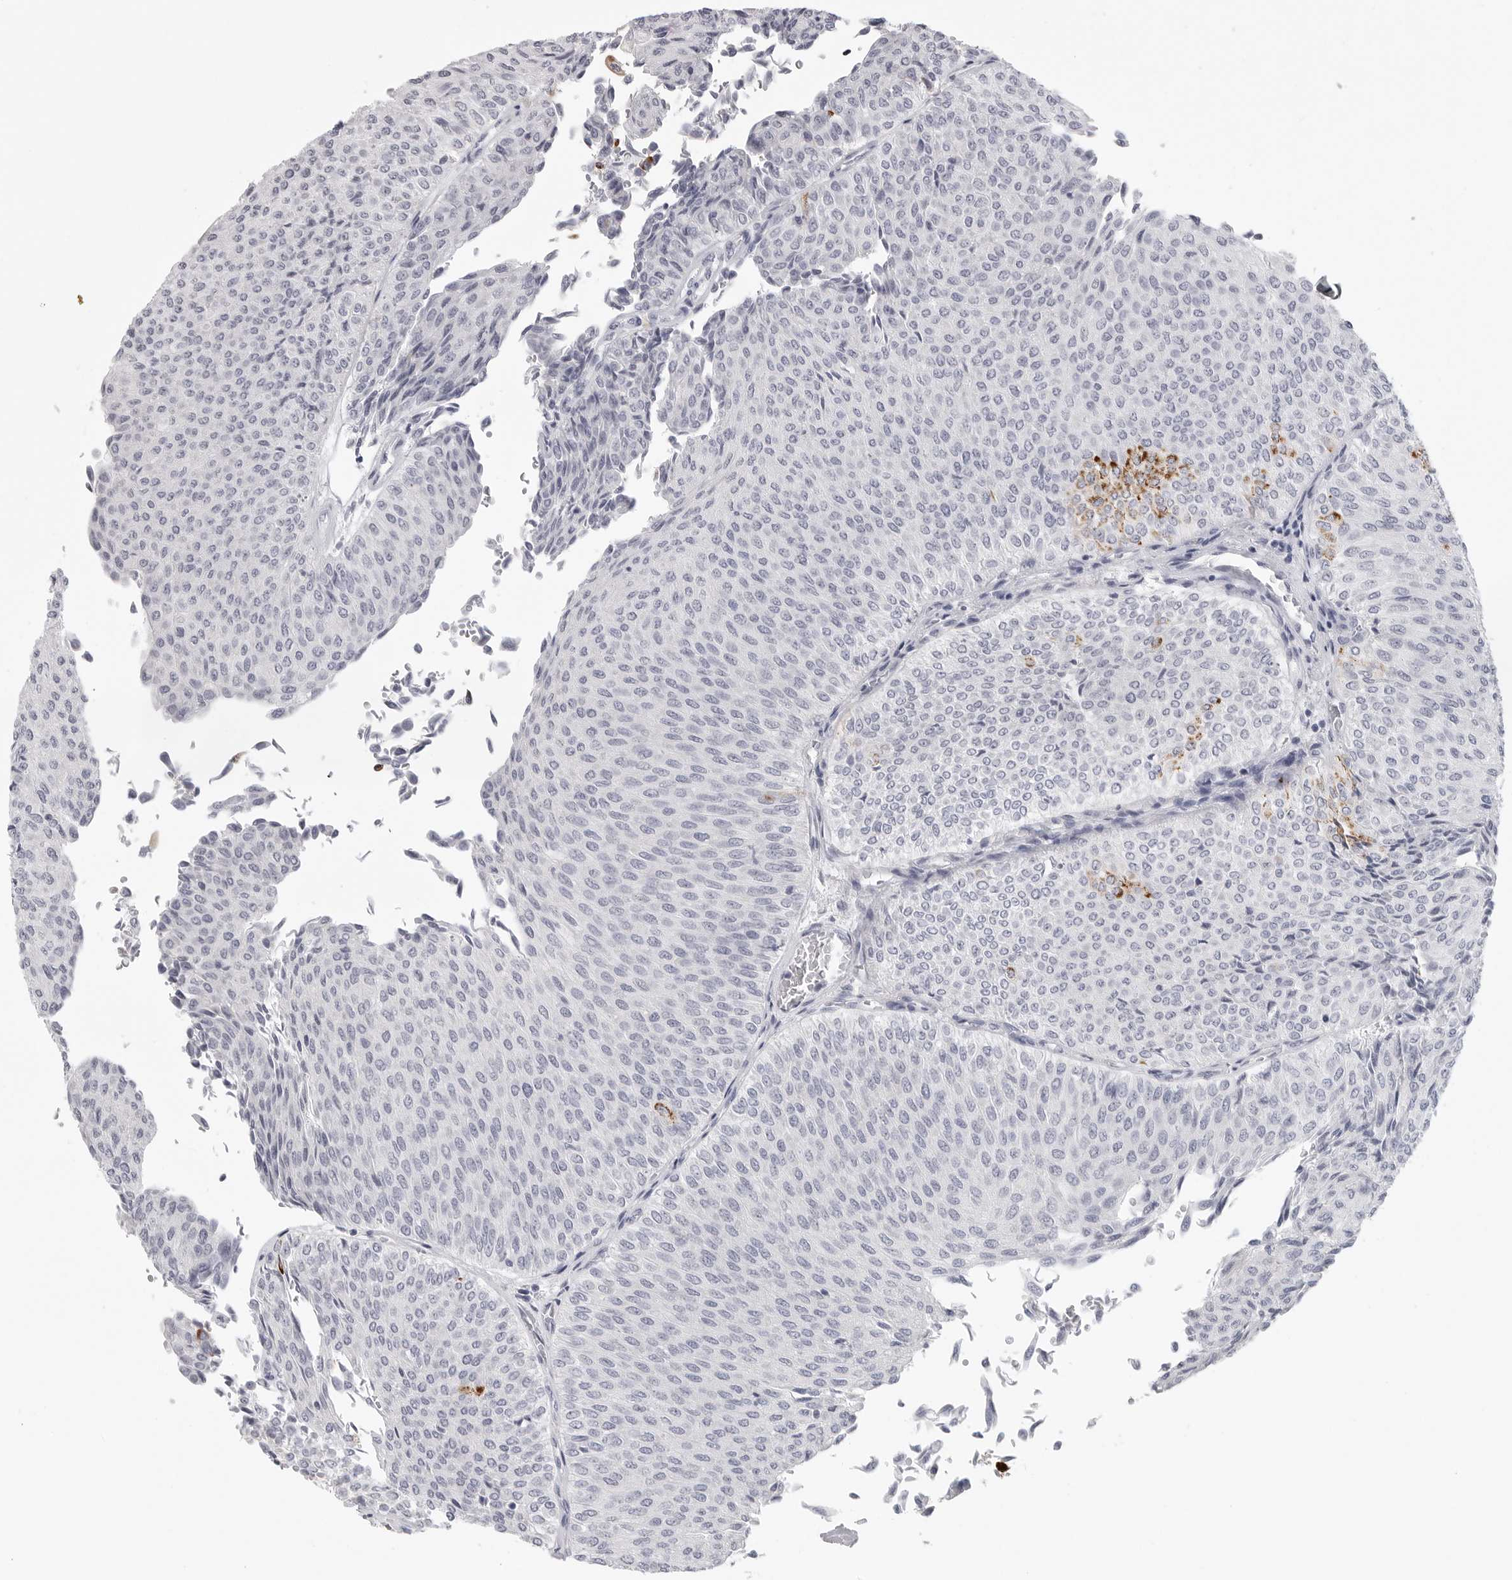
{"staining": {"intensity": "strong", "quantity": "<25%", "location": "cytoplasmic/membranous"}, "tissue": "urothelial cancer", "cell_type": "Tumor cells", "image_type": "cancer", "snomed": [{"axis": "morphology", "description": "Urothelial carcinoma, Low grade"}, {"axis": "topography", "description": "Urinary bladder"}], "caption": "Immunohistochemistry of human urothelial cancer displays medium levels of strong cytoplasmic/membranous positivity in about <25% of tumor cells. The protein of interest is shown in brown color, while the nuclei are stained blue.", "gene": "HMGCS2", "patient": {"sex": "male", "age": 78}}